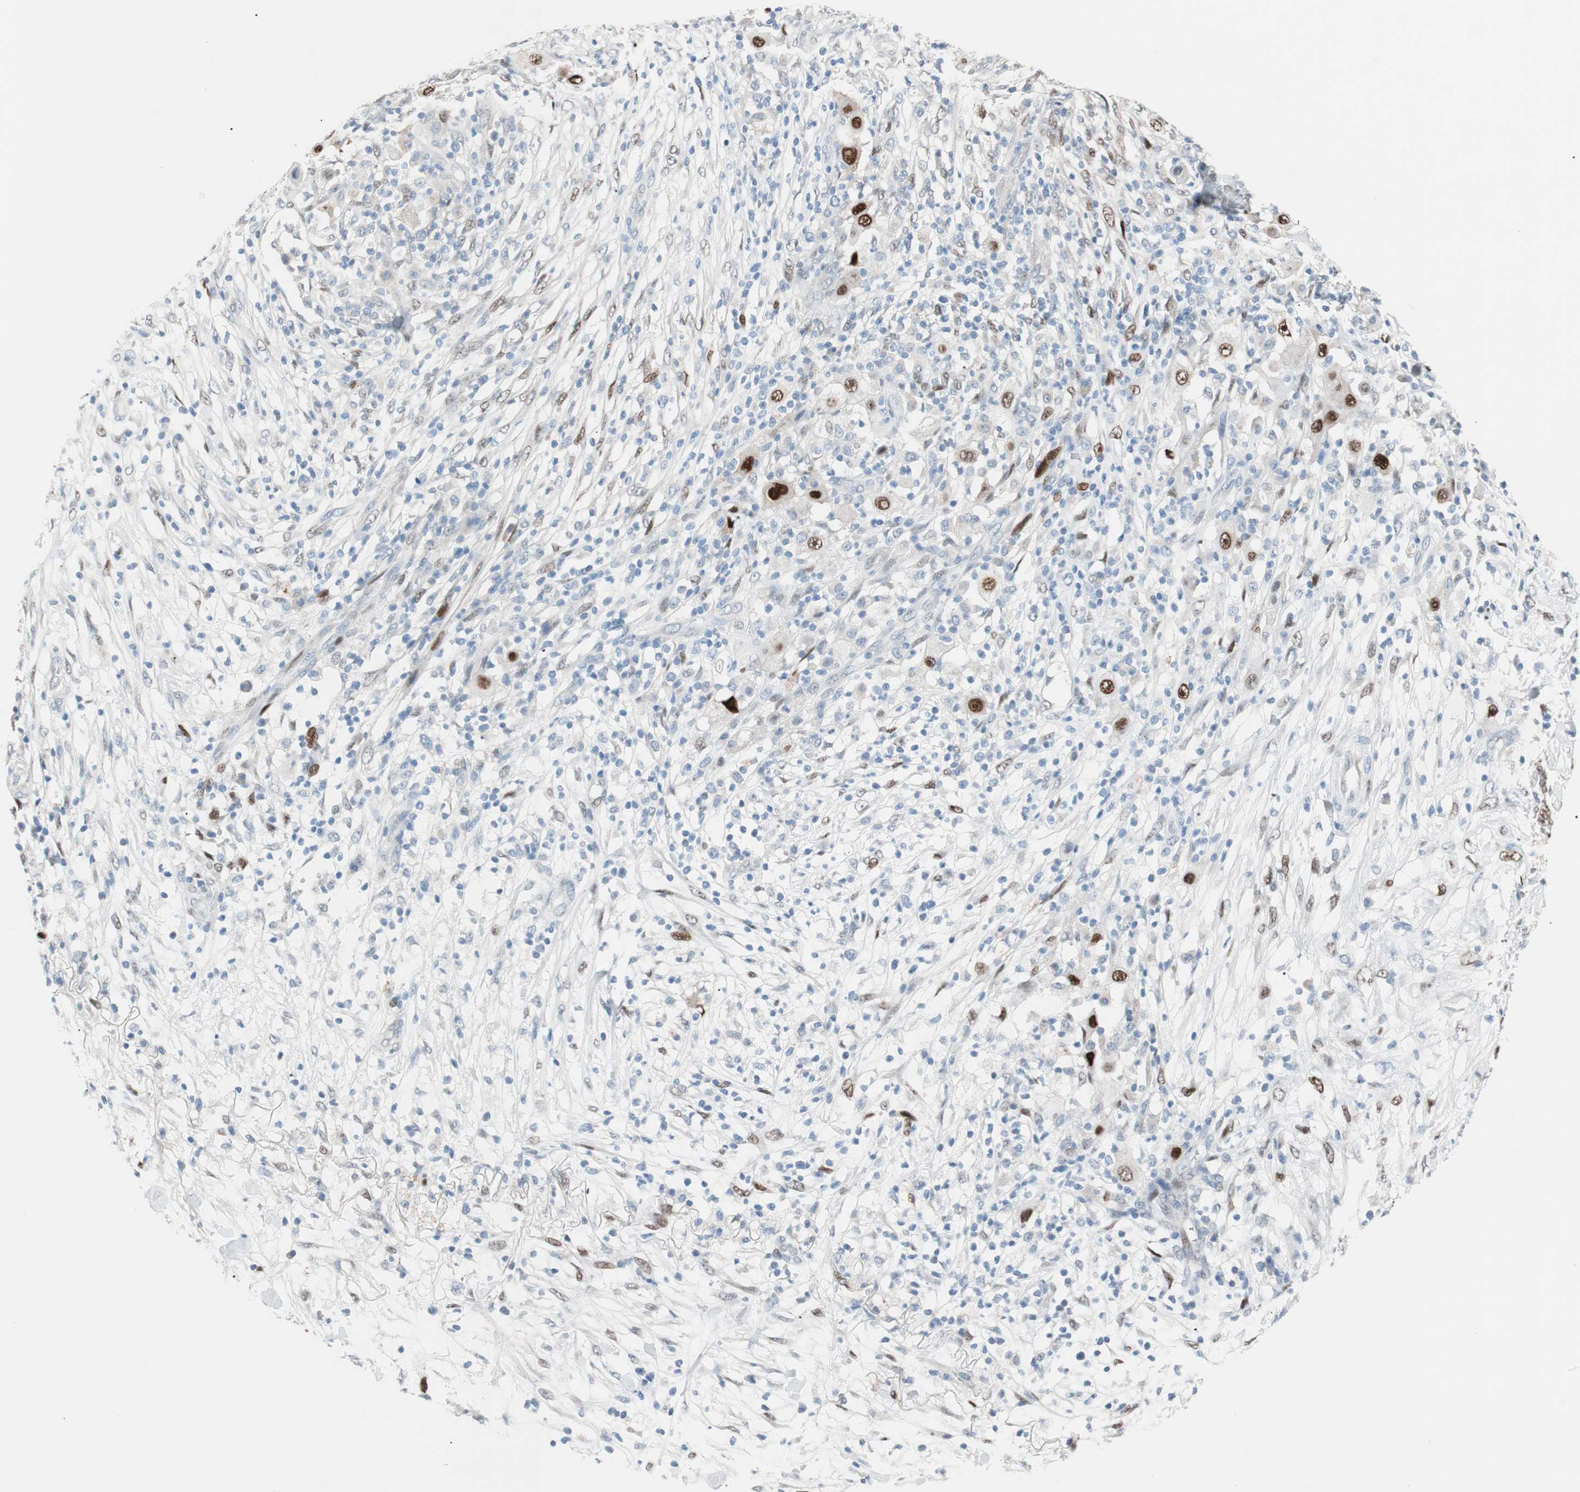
{"staining": {"intensity": "strong", "quantity": "<25%", "location": "nuclear"}, "tissue": "ovarian cancer", "cell_type": "Tumor cells", "image_type": "cancer", "snomed": [{"axis": "morphology", "description": "Carcinoma, endometroid"}, {"axis": "topography", "description": "Ovary"}], "caption": "Protein expression analysis of human ovarian endometroid carcinoma reveals strong nuclear staining in approximately <25% of tumor cells.", "gene": "FOSL1", "patient": {"sex": "female", "age": 42}}